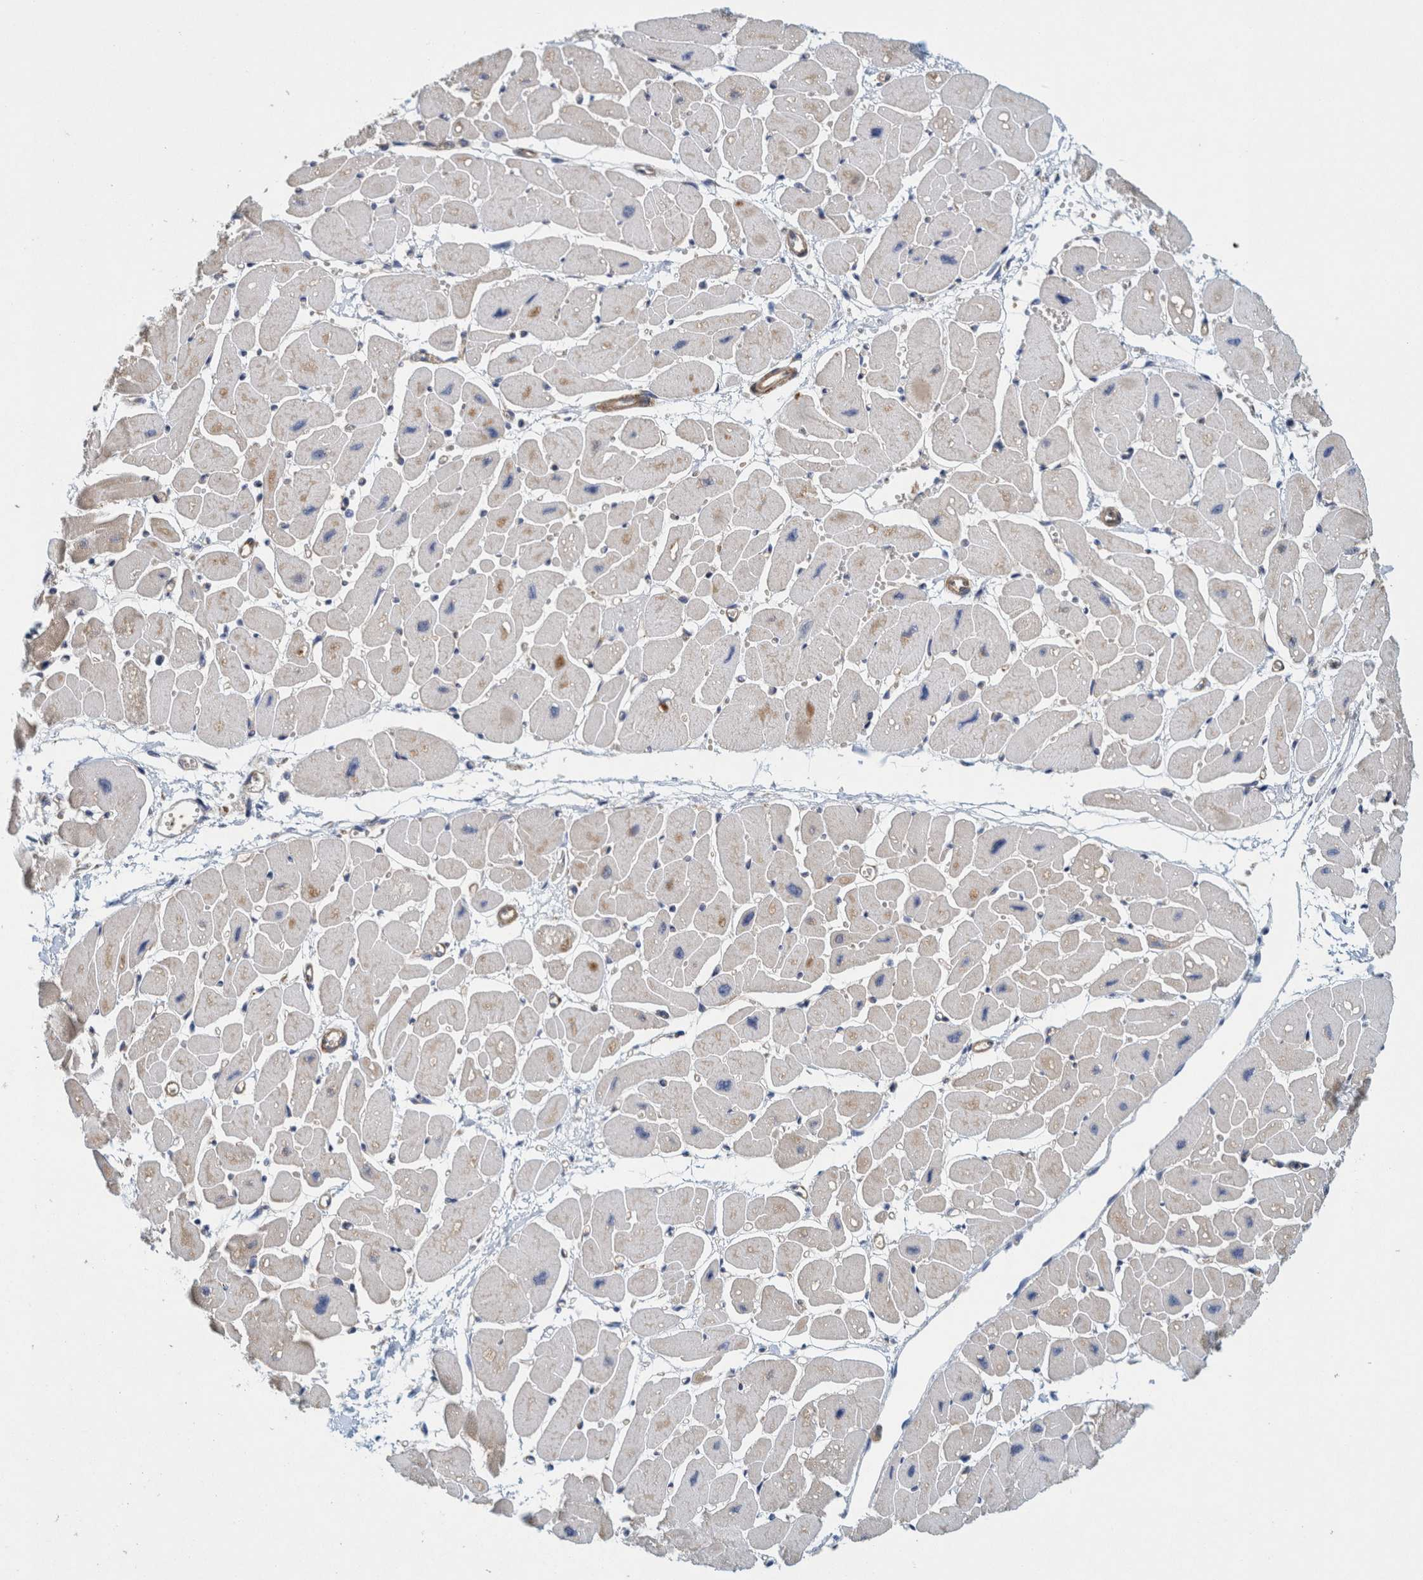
{"staining": {"intensity": "moderate", "quantity": "<25%", "location": "cytoplasmic/membranous"}, "tissue": "heart muscle", "cell_type": "Cardiomyocytes", "image_type": "normal", "snomed": [{"axis": "morphology", "description": "Normal tissue, NOS"}, {"axis": "topography", "description": "Heart"}], "caption": "Human heart muscle stained with a brown dye reveals moderate cytoplasmic/membranous positive positivity in approximately <25% of cardiomyocytes.", "gene": "ZNF324B", "patient": {"sex": "female", "age": 54}}